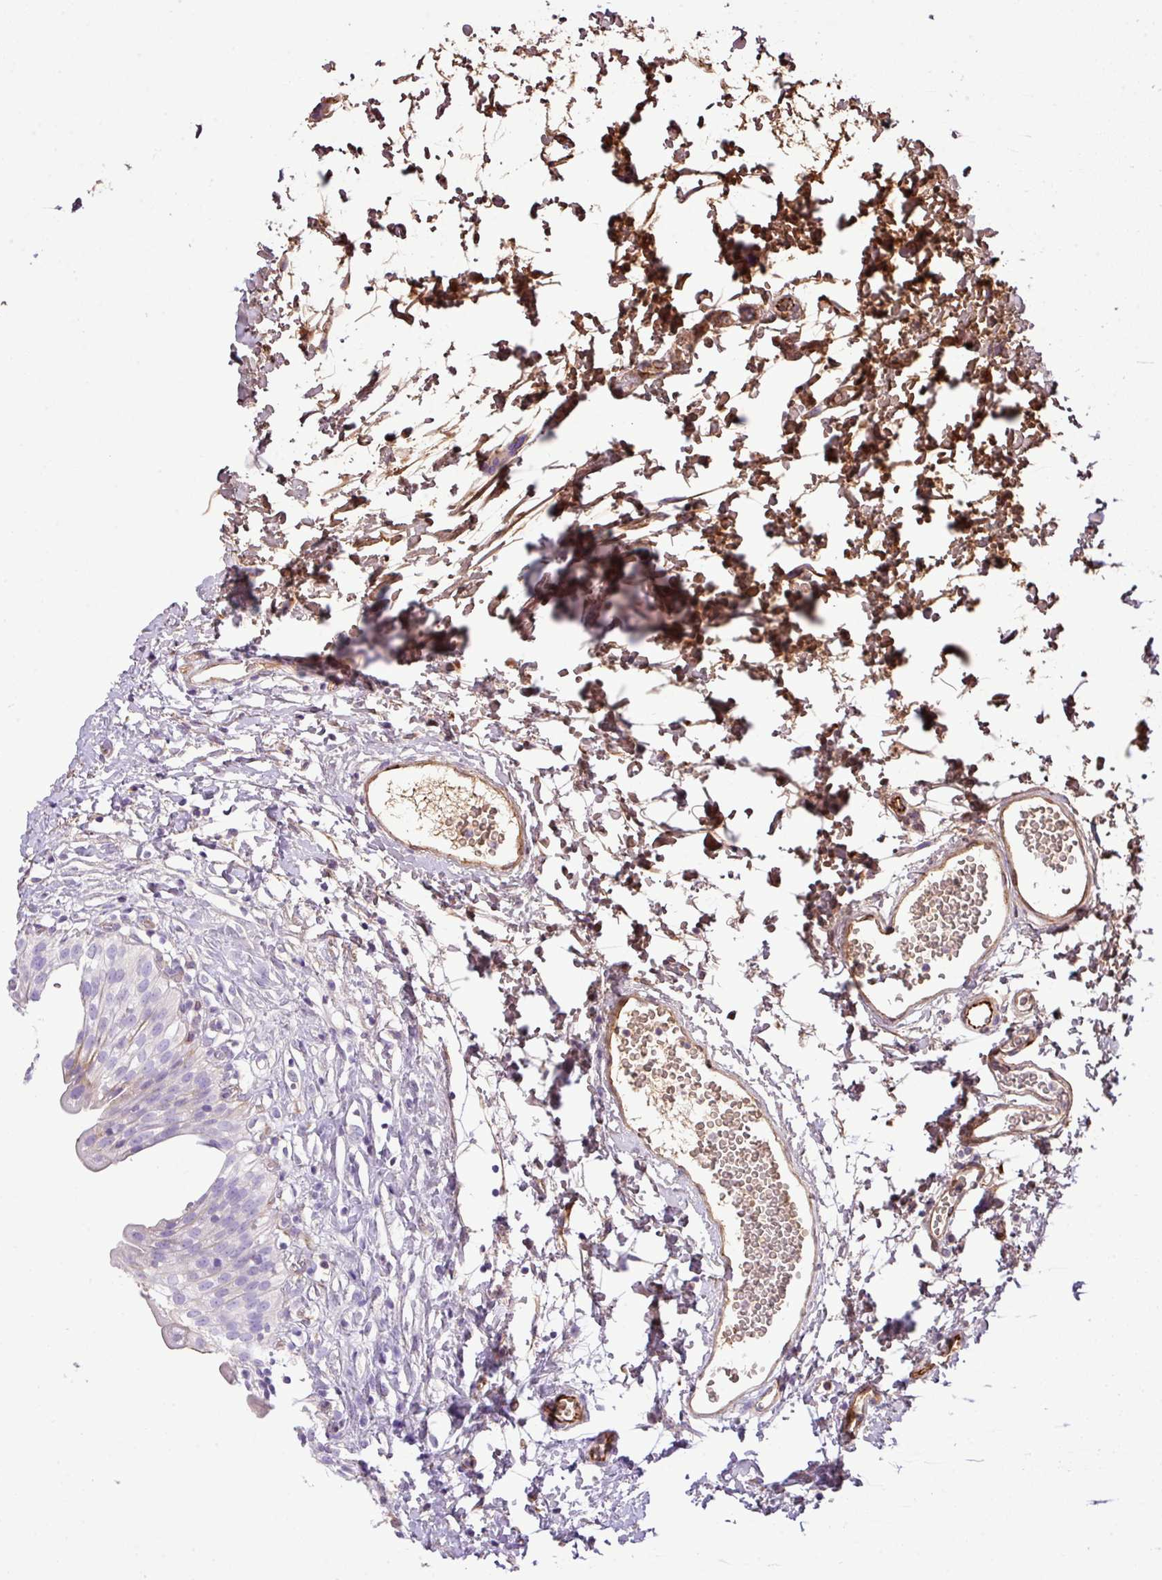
{"staining": {"intensity": "negative", "quantity": "none", "location": "none"}, "tissue": "urinary bladder", "cell_type": "Urothelial cells", "image_type": "normal", "snomed": [{"axis": "morphology", "description": "Normal tissue, NOS"}, {"axis": "topography", "description": "Urinary bladder"}], "caption": "Urothelial cells are negative for brown protein staining in benign urinary bladder. (DAB (3,3'-diaminobenzidine) immunohistochemistry (IHC) visualized using brightfield microscopy, high magnification).", "gene": "CTXN2", "patient": {"sex": "male", "age": 51}}